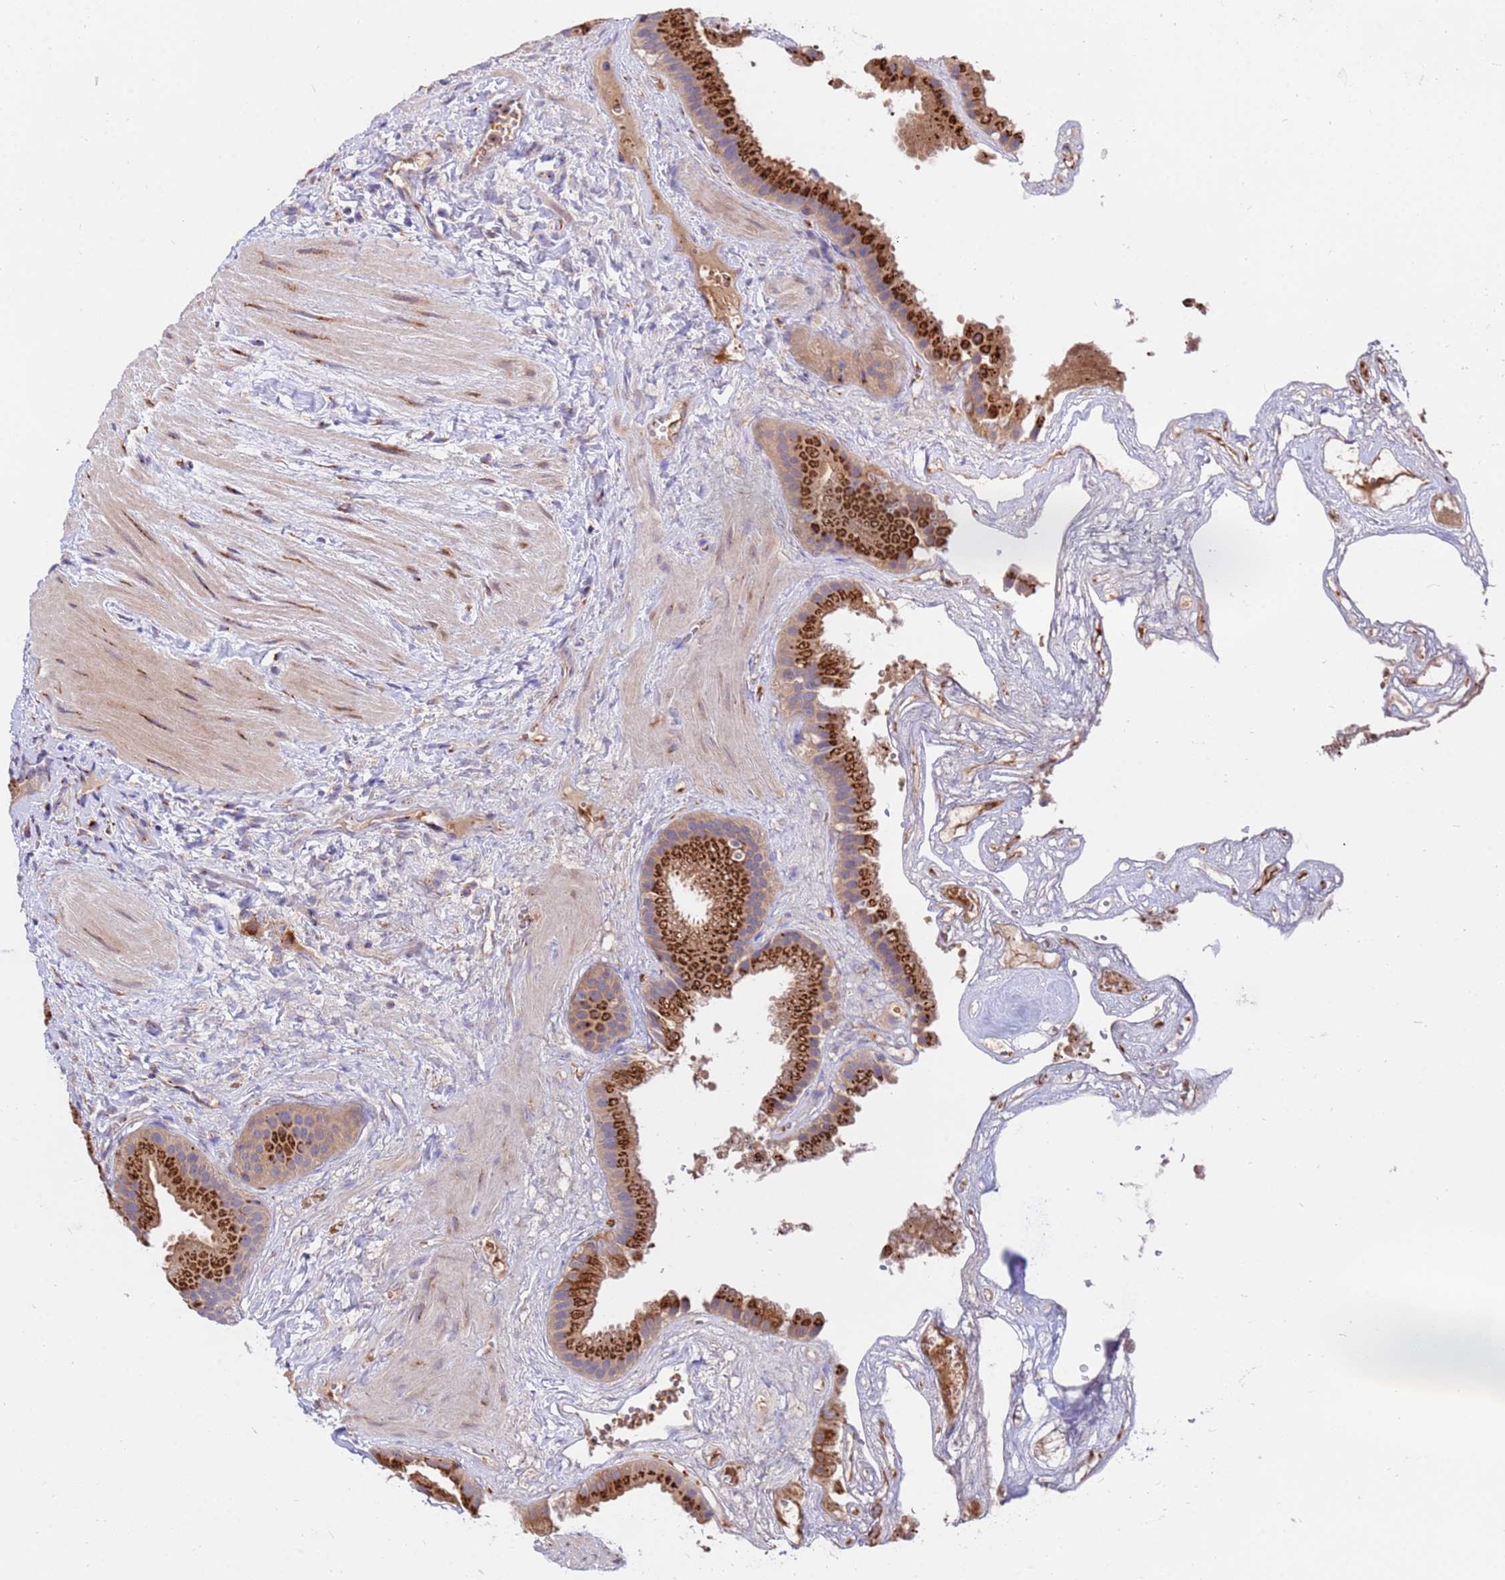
{"staining": {"intensity": "strong", "quantity": ">75%", "location": "cytoplasmic/membranous"}, "tissue": "gallbladder", "cell_type": "Glandular cells", "image_type": "normal", "snomed": [{"axis": "morphology", "description": "Normal tissue, NOS"}, {"axis": "topography", "description": "Gallbladder"}], "caption": "A brown stain labels strong cytoplasmic/membranous staining of a protein in glandular cells of normal gallbladder.", "gene": "HPS3", "patient": {"sex": "male", "age": 55}}